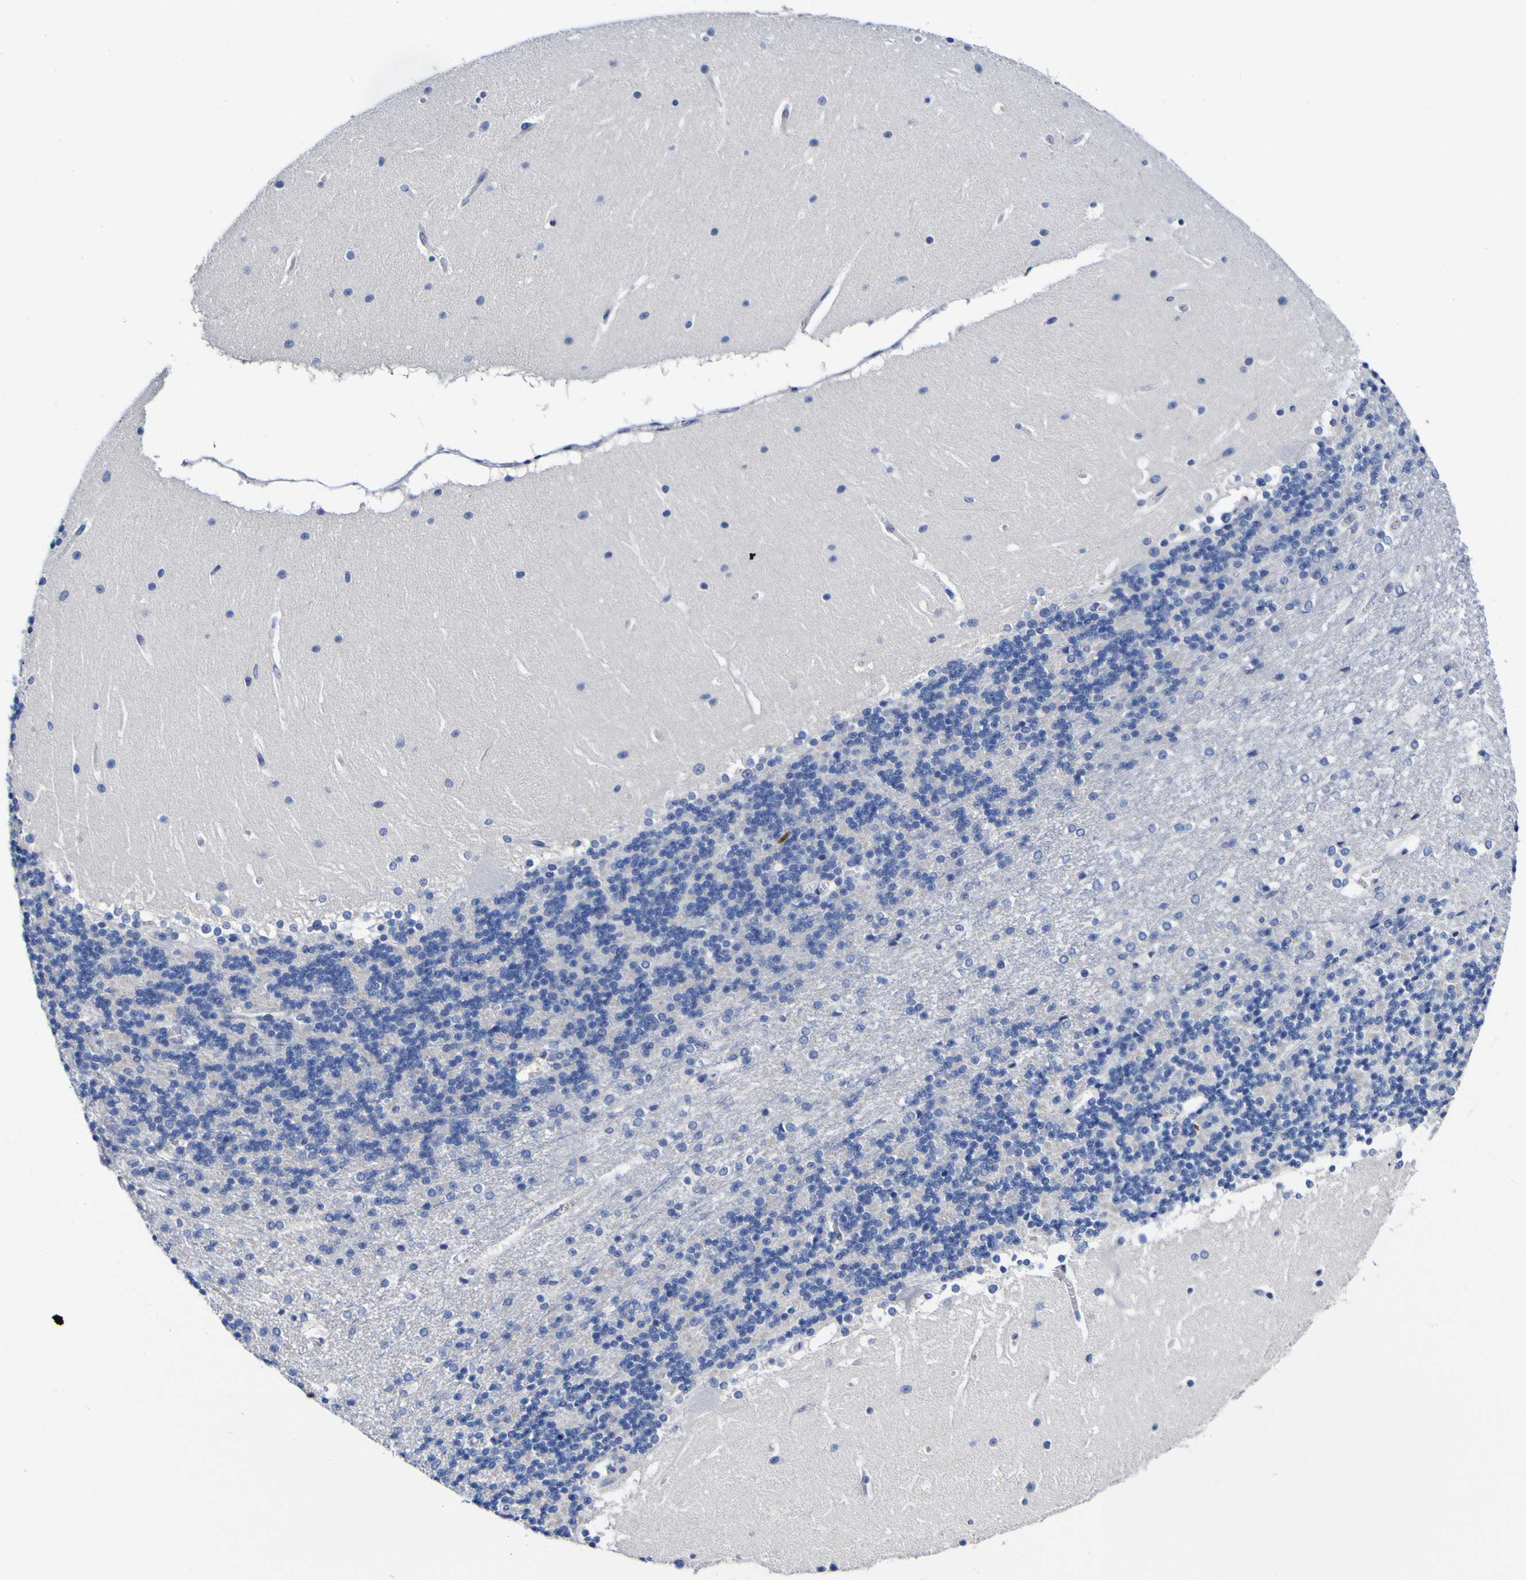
{"staining": {"intensity": "negative", "quantity": "none", "location": "none"}, "tissue": "cerebellum", "cell_type": "Cells in granular layer", "image_type": "normal", "snomed": [{"axis": "morphology", "description": "Normal tissue, NOS"}, {"axis": "topography", "description": "Cerebellum"}], "caption": "This is a image of immunohistochemistry (IHC) staining of benign cerebellum, which shows no expression in cells in granular layer.", "gene": "CASP6", "patient": {"sex": "female", "age": 19}}